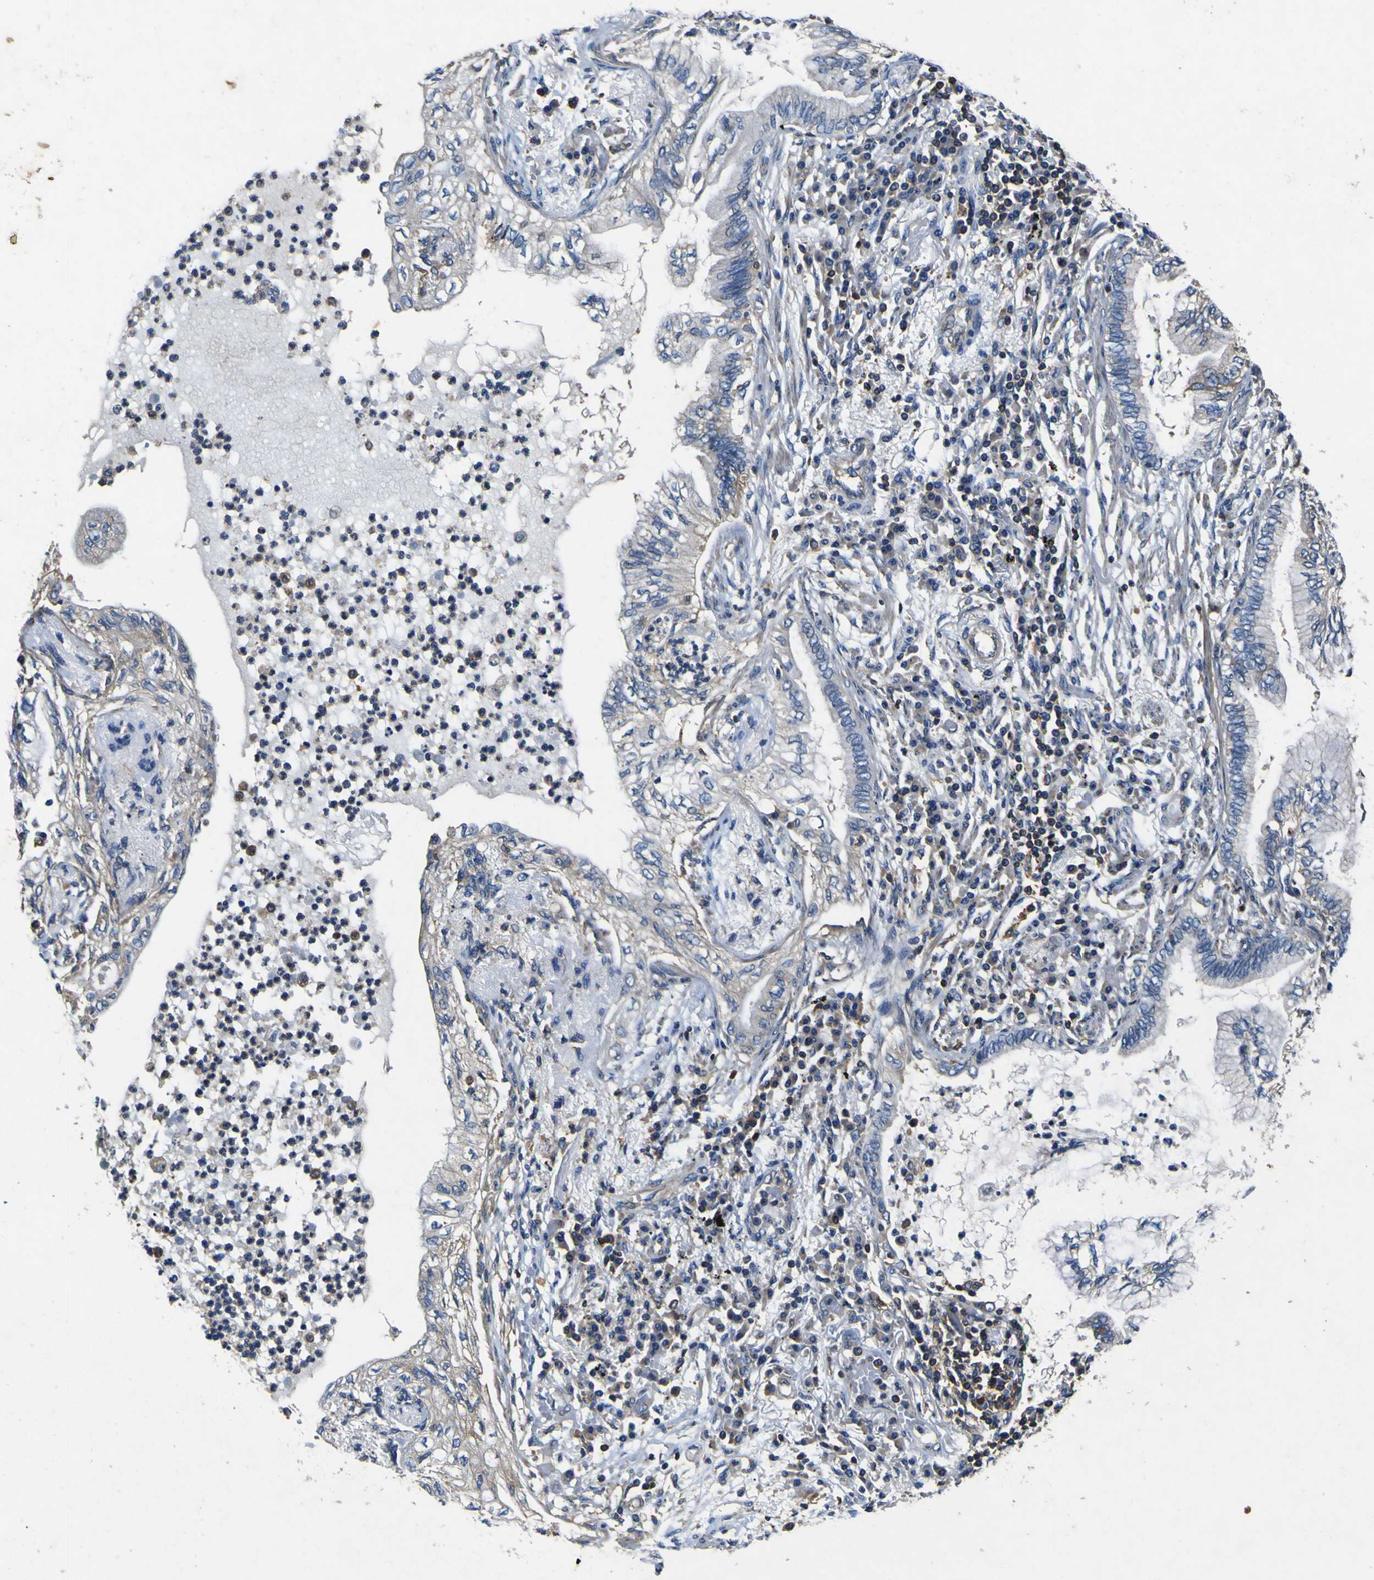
{"staining": {"intensity": "negative", "quantity": "none", "location": "none"}, "tissue": "lung cancer", "cell_type": "Tumor cells", "image_type": "cancer", "snomed": [{"axis": "morphology", "description": "Normal tissue, NOS"}, {"axis": "morphology", "description": "Adenocarcinoma, NOS"}, {"axis": "topography", "description": "Bronchus"}, {"axis": "topography", "description": "Lung"}], "caption": "Immunohistochemical staining of lung cancer (adenocarcinoma) demonstrates no significant staining in tumor cells. (DAB (3,3'-diaminobenzidine) IHC with hematoxylin counter stain).", "gene": "CNR2", "patient": {"sex": "female", "age": 70}}